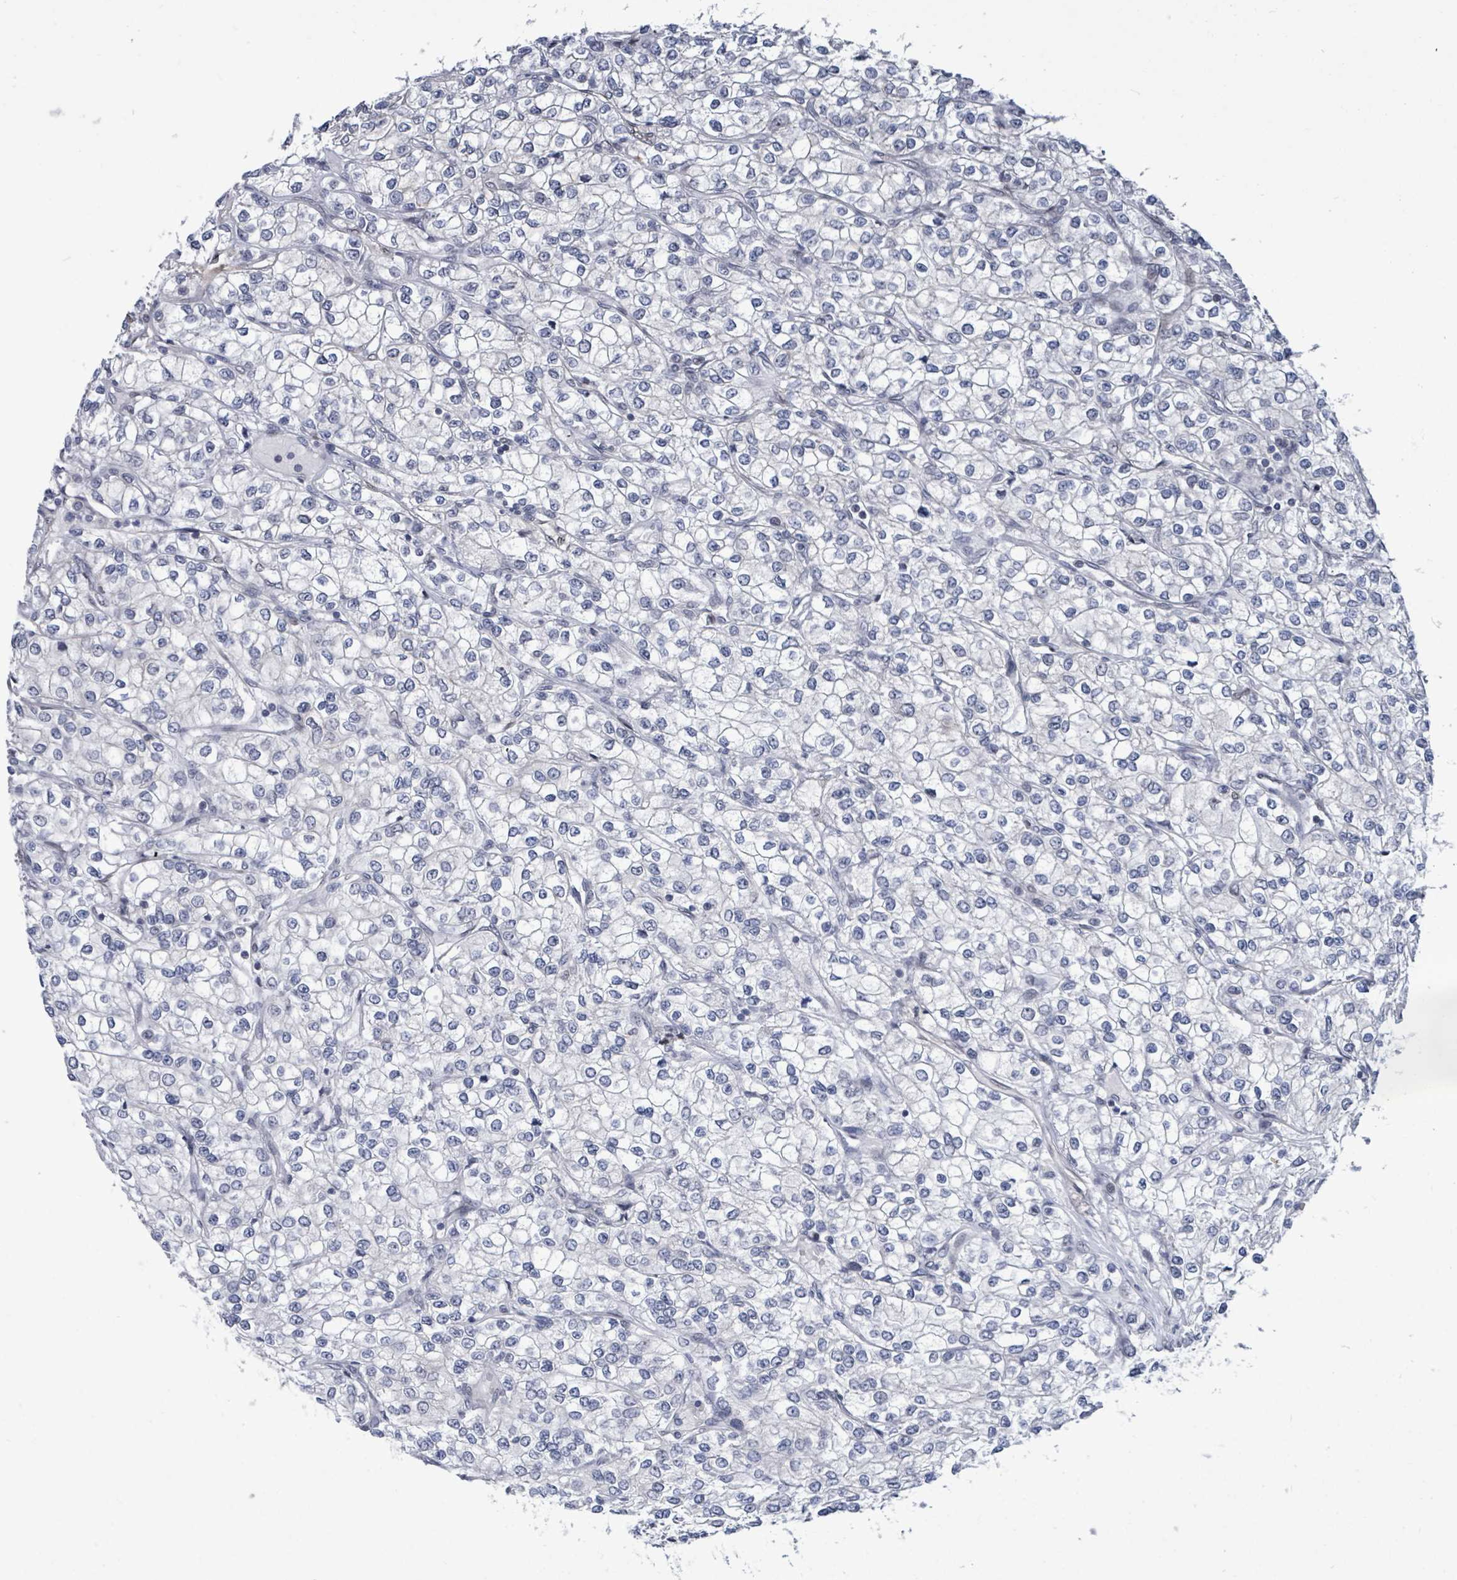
{"staining": {"intensity": "negative", "quantity": "none", "location": "none"}, "tissue": "renal cancer", "cell_type": "Tumor cells", "image_type": "cancer", "snomed": [{"axis": "morphology", "description": "Adenocarcinoma, NOS"}, {"axis": "topography", "description": "Kidney"}], "caption": "Immunohistochemistry image of neoplastic tissue: renal adenocarcinoma stained with DAB exhibits no significant protein staining in tumor cells.", "gene": "RRN3", "patient": {"sex": "male", "age": 80}}